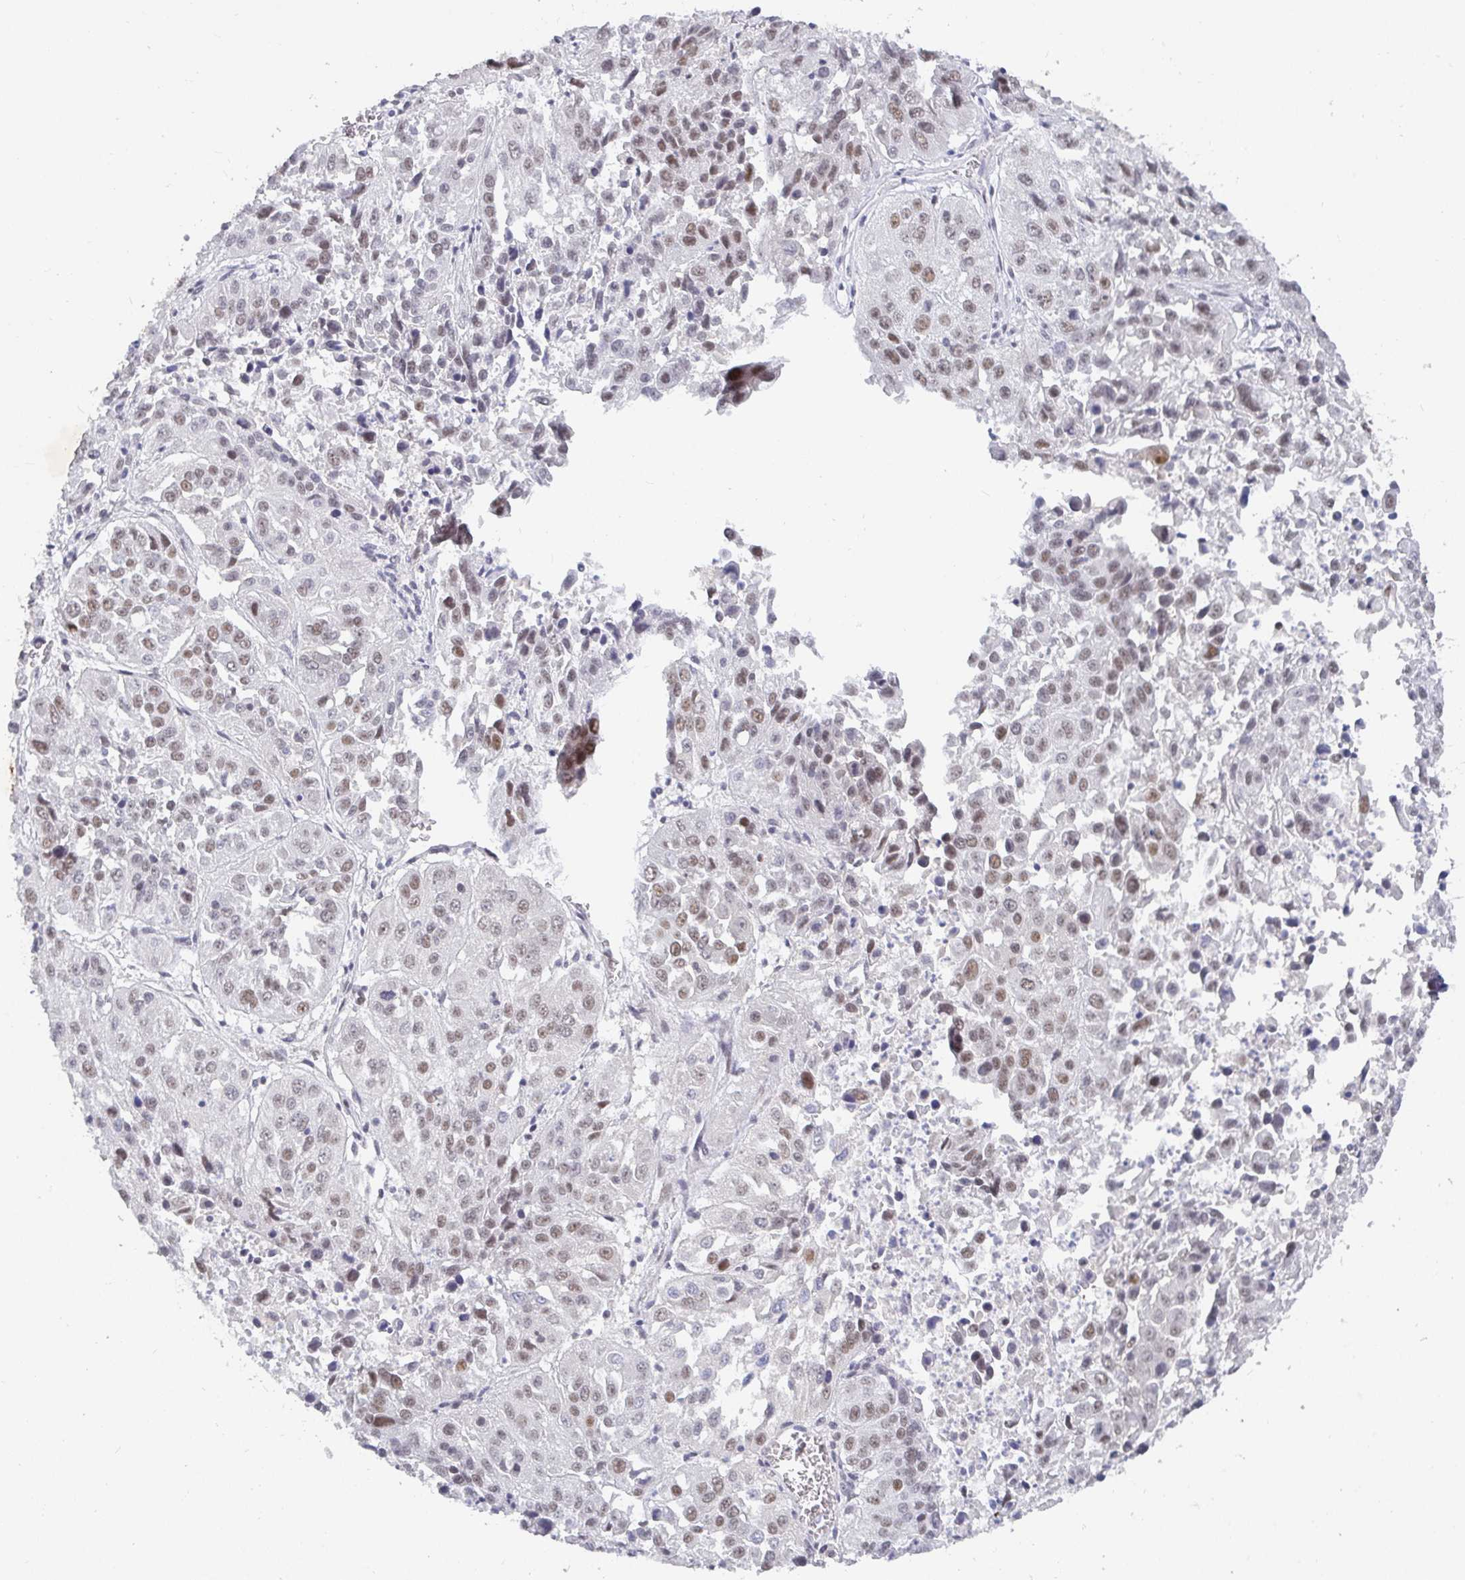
{"staining": {"intensity": "moderate", "quantity": "25%-75%", "location": "nuclear"}, "tissue": "lung cancer", "cell_type": "Tumor cells", "image_type": "cancer", "snomed": [{"axis": "morphology", "description": "Squamous cell carcinoma, NOS"}, {"axis": "topography", "description": "Lung"}], "caption": "Tumor cells reveal moderate nuclear positivity in approximately 25%-75% of cells in lung squamous cell carcinoma.", "gene": "RCOR1", "patient": {"sex": "female", "age": 61}}